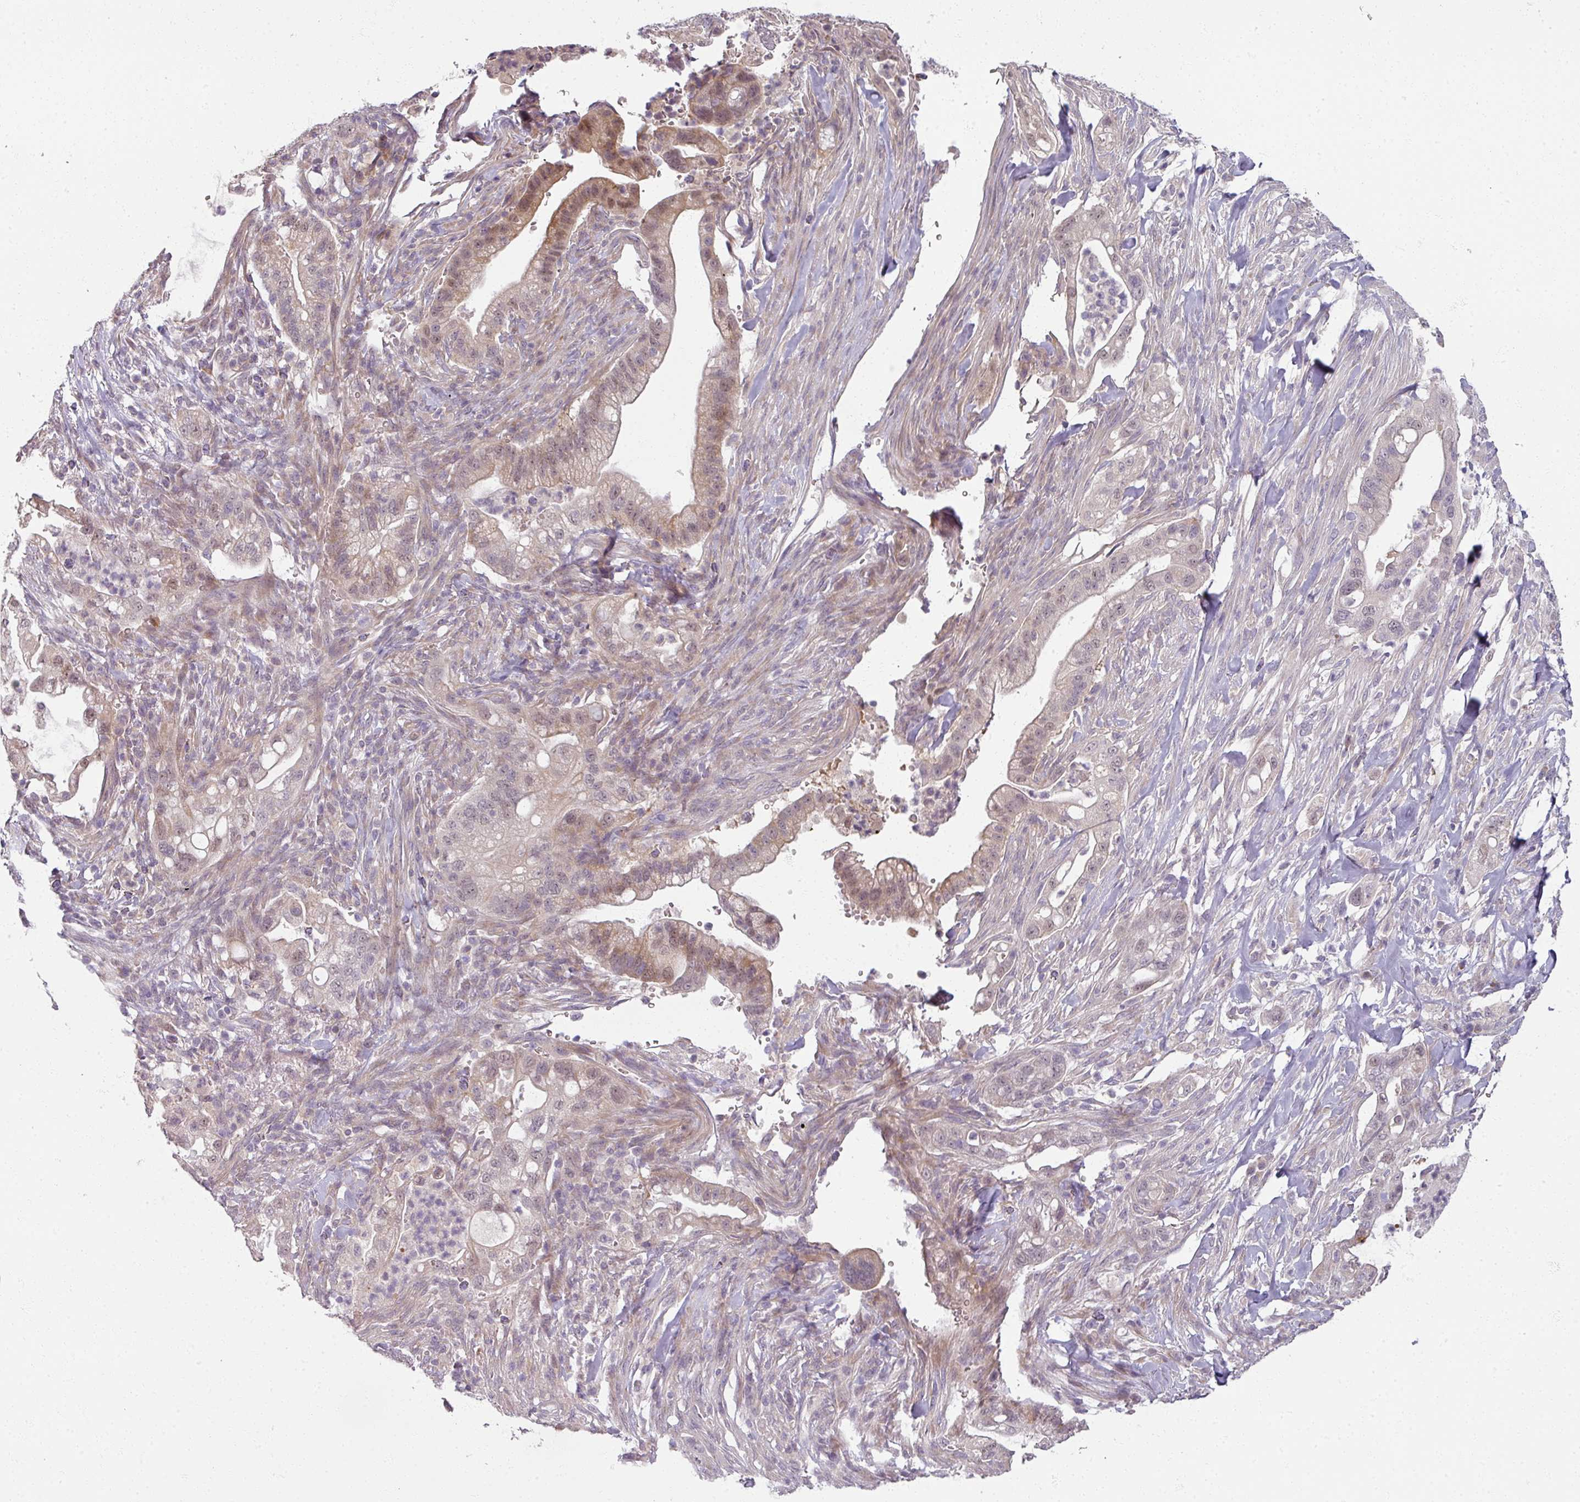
{"staining": {"intensity": "moderate", "quantity": "25%-75%", "location": "cytoplasmic/membranous,nuclear"}, "tissue": "pancreatic cancer", "cell_type": "Tumor cells", "image_type": "cancer", "snomed": [{"axis": "morphology", "description": "Adenocarcinoma, NOS"}, {"axis": "topography", "description": "Pancreas"}], "caption": "Immunohistochemistry (IHC) of human adenocarcinoma (pancreatic) exhibits medium levels of moderate cytoplasmic/membranous and nuclear positivity in about 25%-75% of tumor cells.", "gene": "MYMK", "patient": {"sex": "male", "age": 44}}